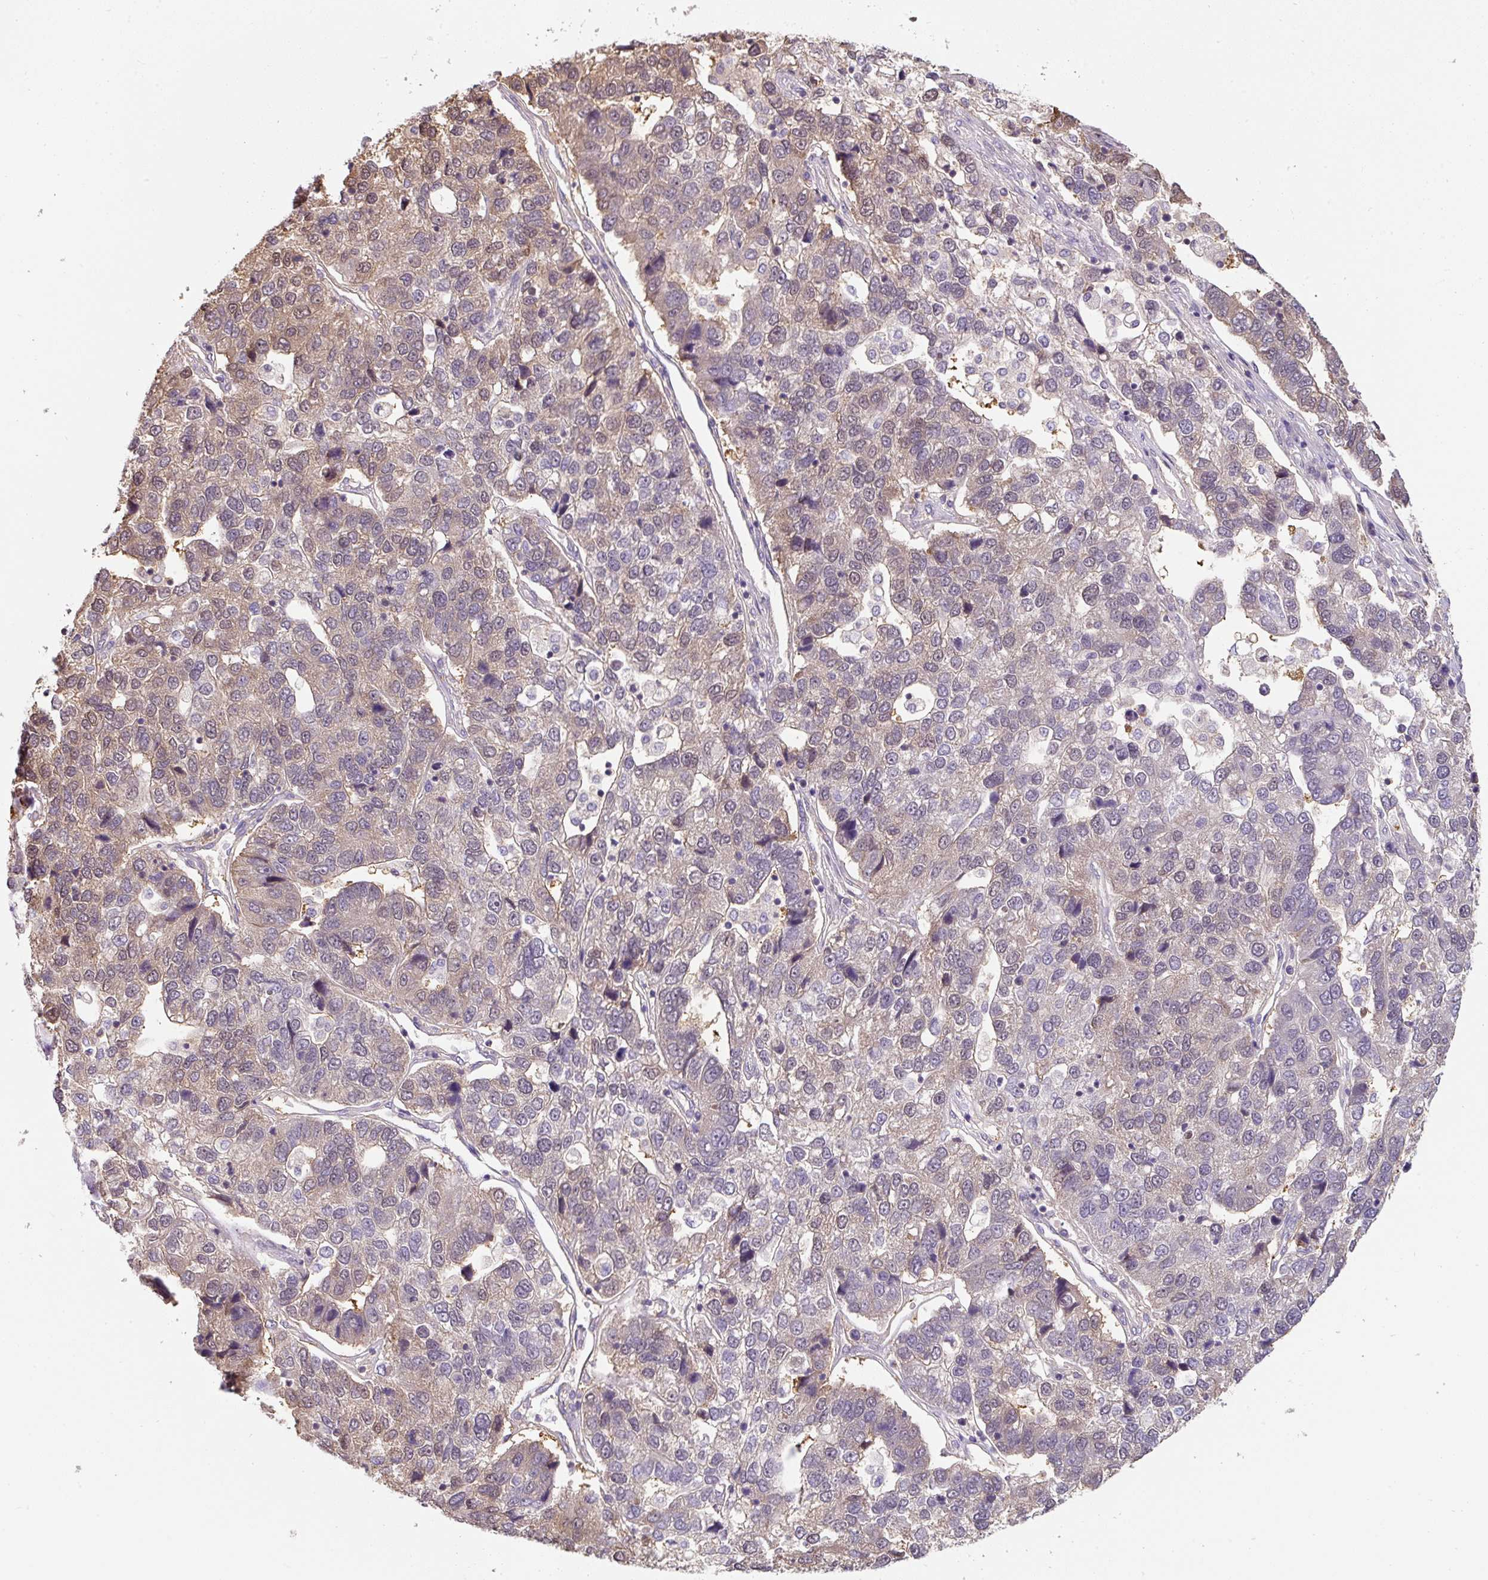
{"staining": {"intensity": "weak", "quantity": "25%-75%", "location": "cytoplasmic/membranous"}, "tissue": "pancreatic cancer", "cell_type": "Tumor cells", "image_type": "cancer", "snomed": [{"axis": "morphology", "description": "Adenocarcinoma, NOS"}, {"axis": "topography", "description": "Pancreas"}], "caption": "Protein expression analysis of human pancreatic cancer (adenocarcinoma) reveals weak cytoplasmic/membranous positivity in about 25%-75% of tumor cells.", "gene": "ST13", "patient": {"sex": "female", "age": 61}}